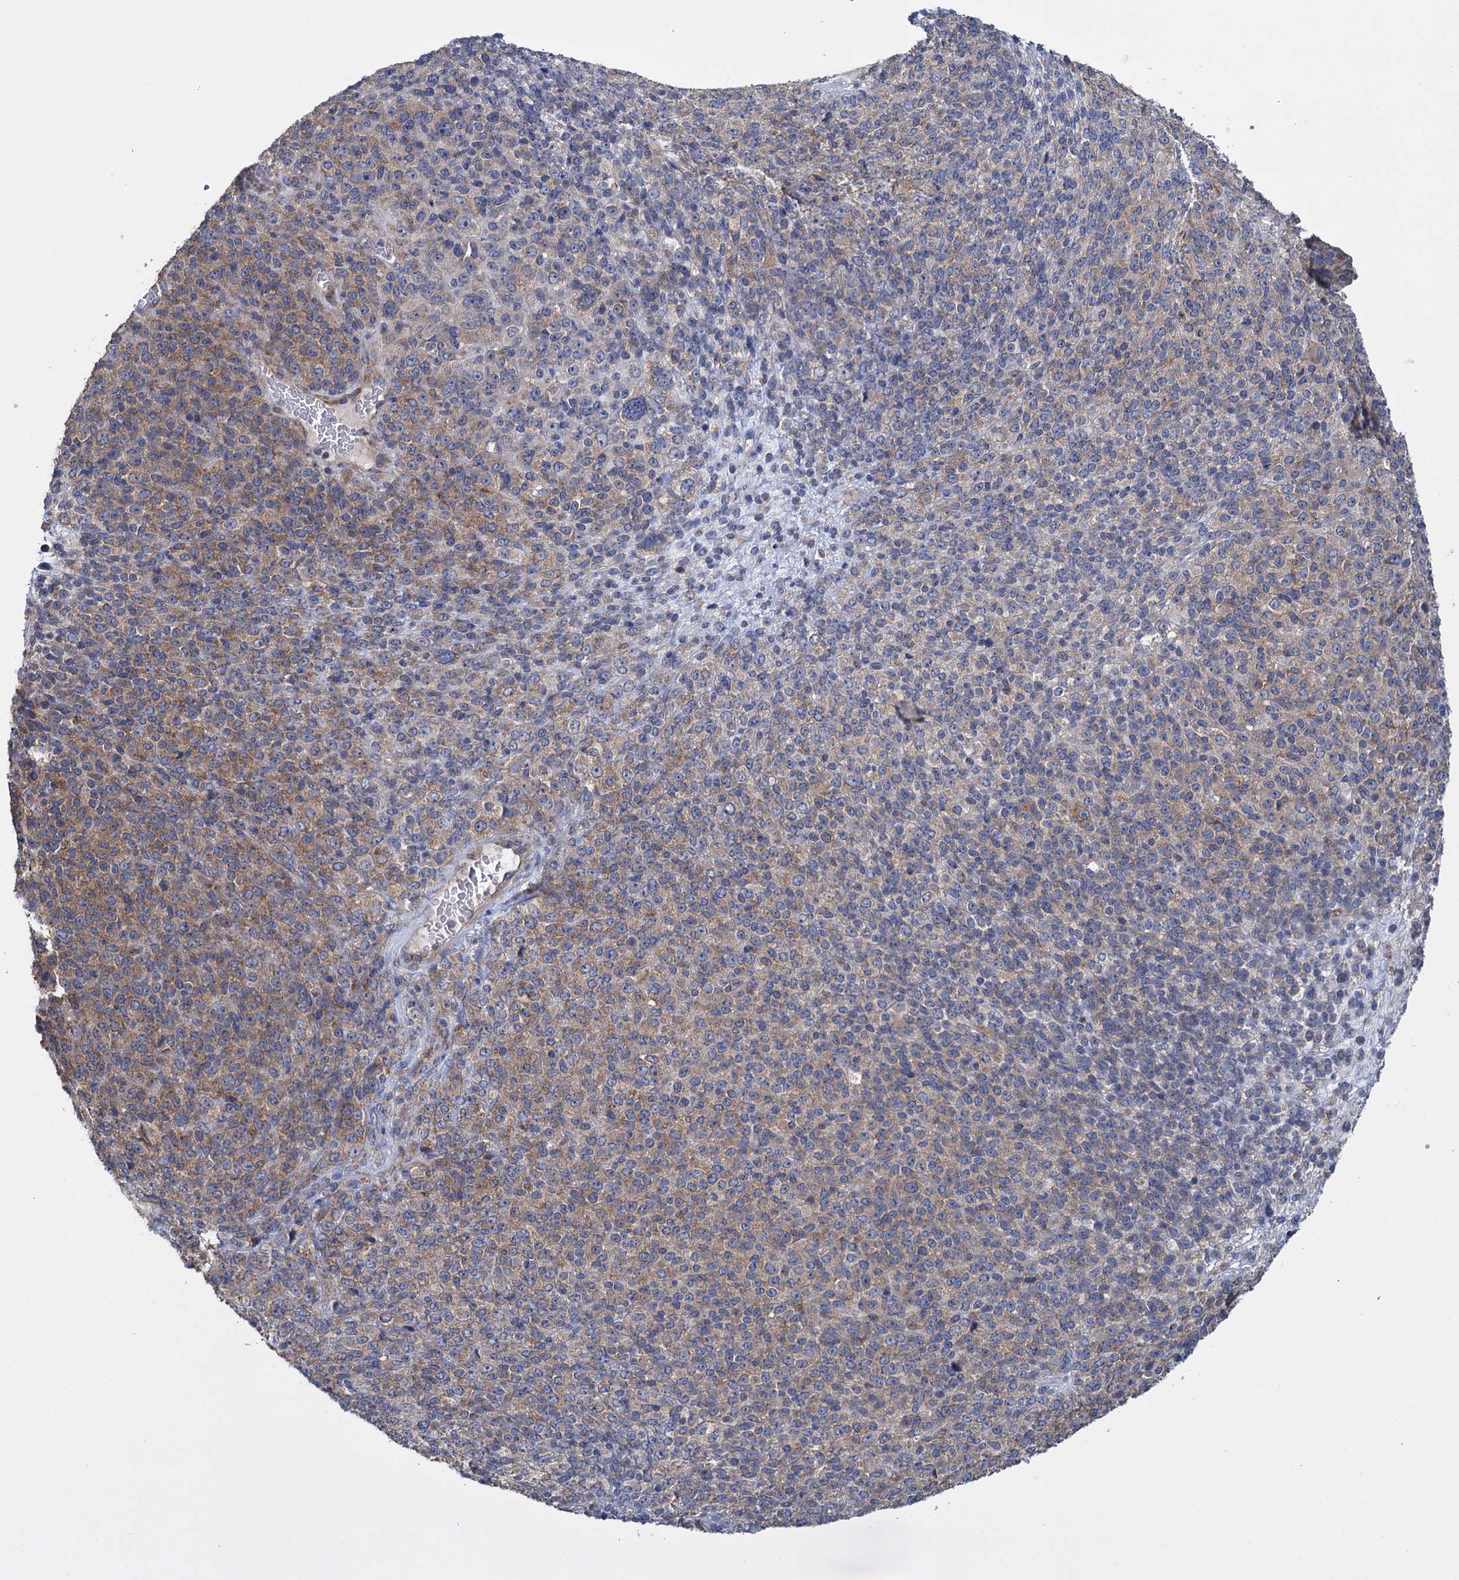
{"staining": {"intensity": "moderate", "quantity": "<25%", "location": "cytoplasmic/membranous"}, "tissue": "melanoma", "cell_type": "Tumor cells", "image_type": "cancer", "snomed": [{"axis": "morphology", "description": "Malignant melanoma, Metastatic site"}, {"axis": "topography", "description": "Brain"}], "caption": "This is a photomicrograph of IHC staining of malignant melanoma (metastatic site), which shows moderate staining in the cytoplasmic/membranous of tumor cells.", "gene": "GSTM2", "patient": {"sex": "female", "age": 56}}